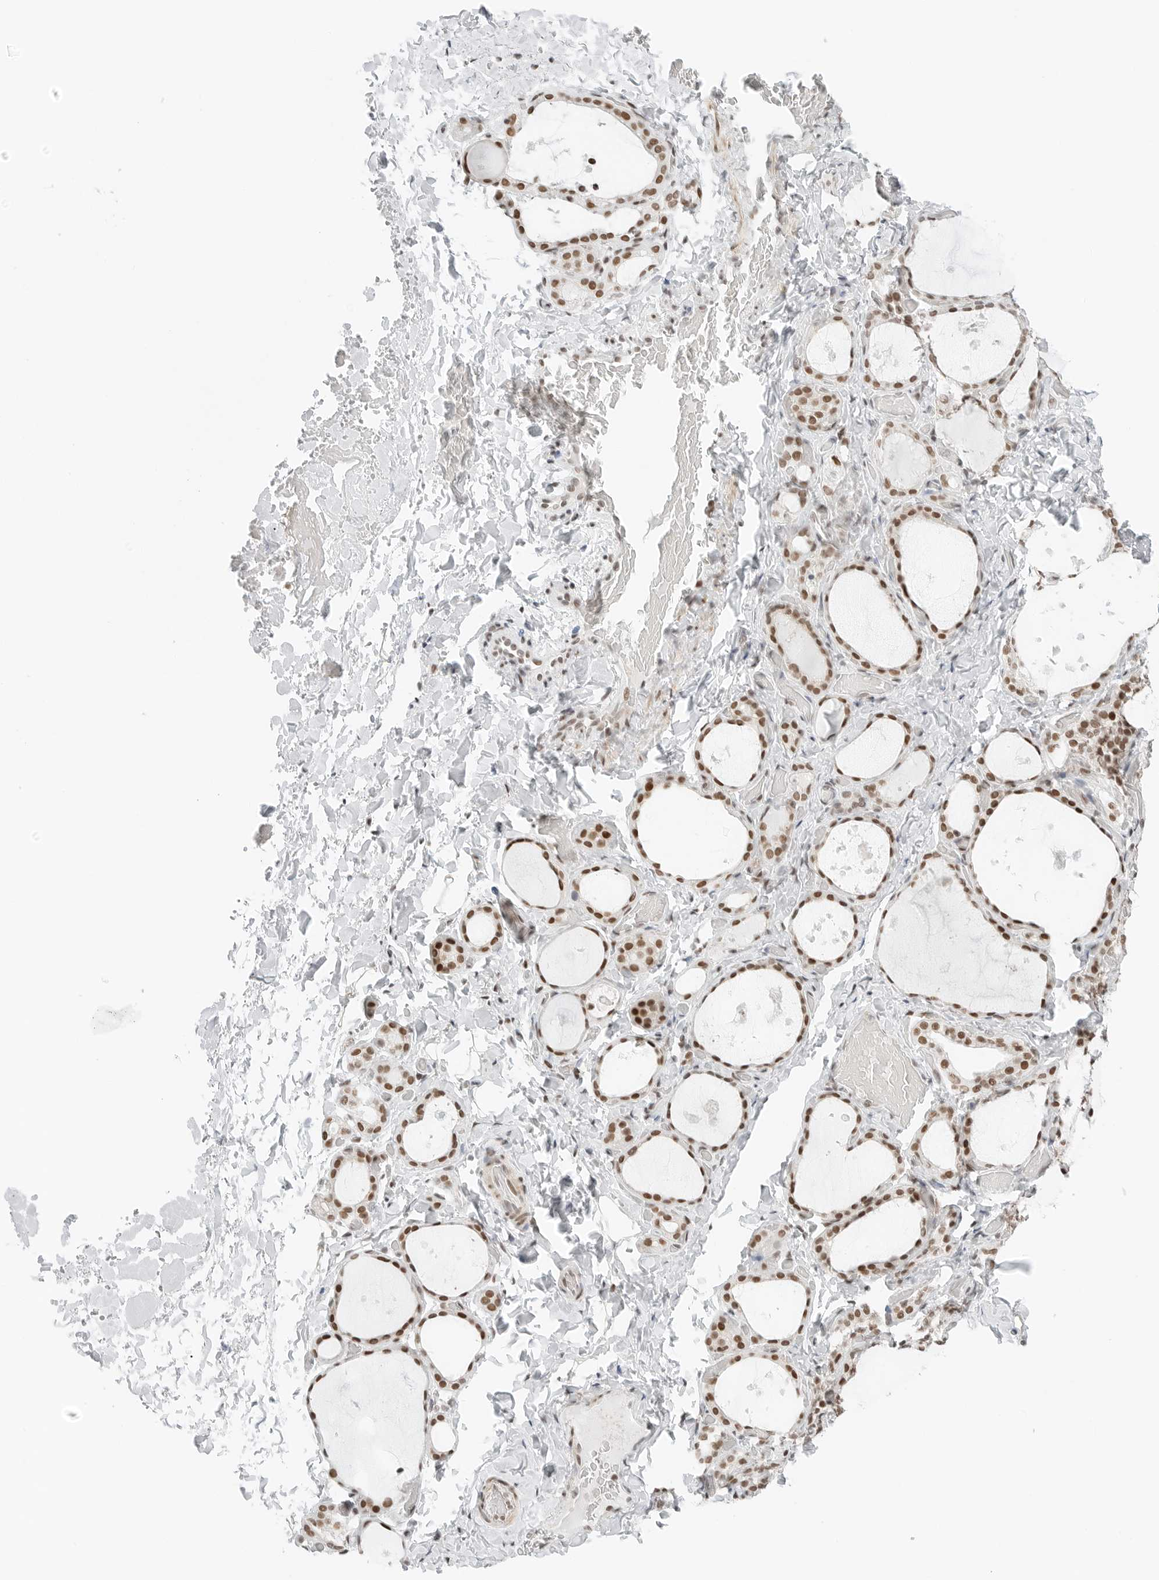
{"staining": {"intensity": "strong", "quantity": ">75%", "location": "nuclear"}, "tissue": "thyroid gland", "cell_type": "Glandular cells", "image_type": "normal", "snomed": [{"axis": "morphology", "description": "Normal tissue, NOS"}, {"axis": "topography", "description": "Thyroid gland"}], "caption": "Thyroid gland stained with DAB (3,3'-diaminobenzidine) immunohistochemistry (IHC) demonstrates high levels of strong nuclear expression in approximately >75% of glandular cells.", "gene": "CRTC2", "patient": {"sex": "female", "age": 44}}